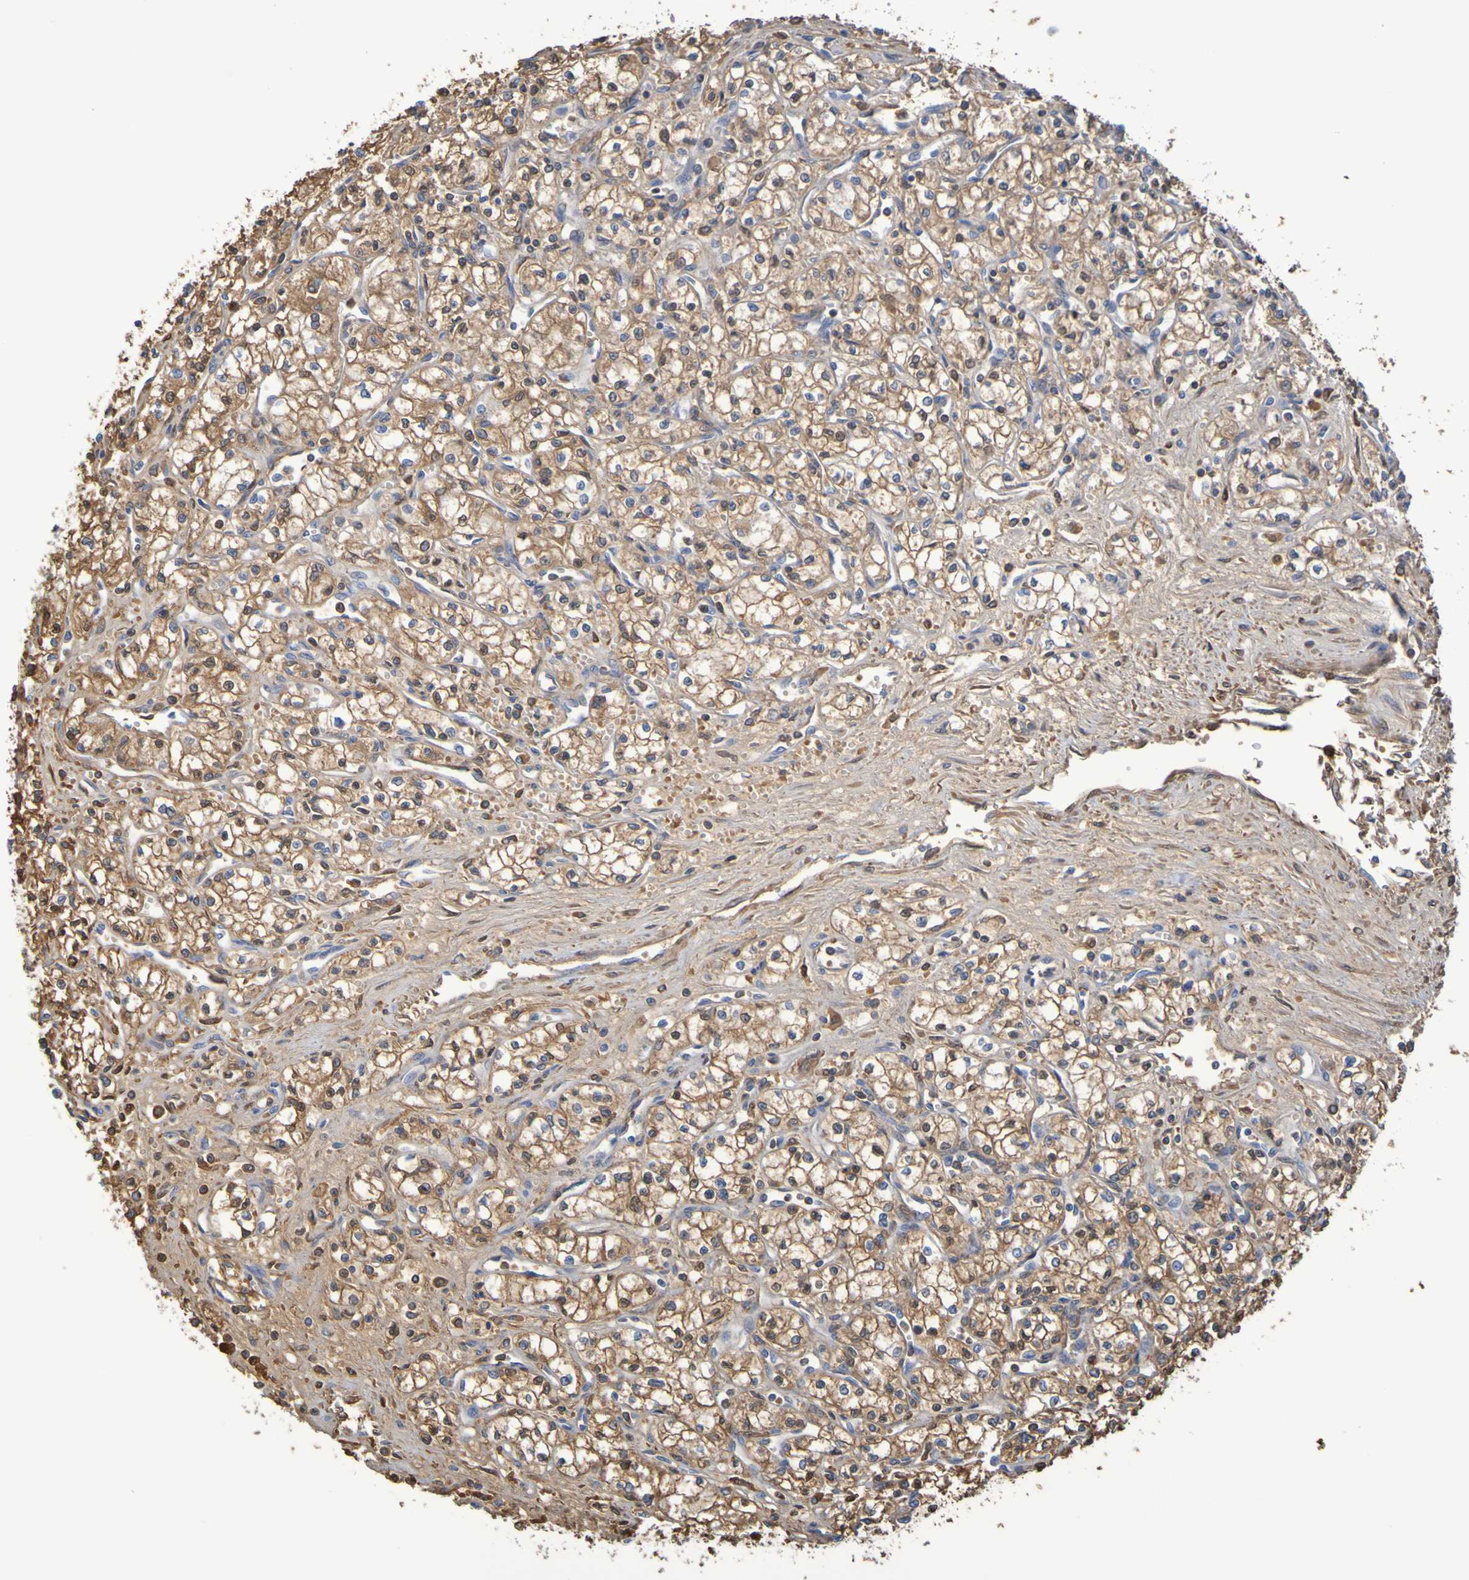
{"staining": {"intensity": "moderate", "quantity": "25%-75%", "location": "cytoplasmic/membranous,nuclear"}, "tissue": "renal cancer", "cell_type": "Tumor cells", "image_type": "cancer", "snomed": [{"axis": "morphology", "description": "Normal tissue, NOS"}, {"axis": "morphology", "description": "Adenocarcinoma, NOS"}, {"axis": "topography", "description": "Kidney"}], "caption": "DAB (3,3'-diaminobenzidine) immunohistochemical staining of human renal cancer reveals moderate cytoplasmic/membranous and nuclear protein expression in approximately 25%-75% of tumor cells. (IHC, brightfield microscopy, high magnification).", "gene": "GAB3", "patient": {"sex": "male", "age": 59}}